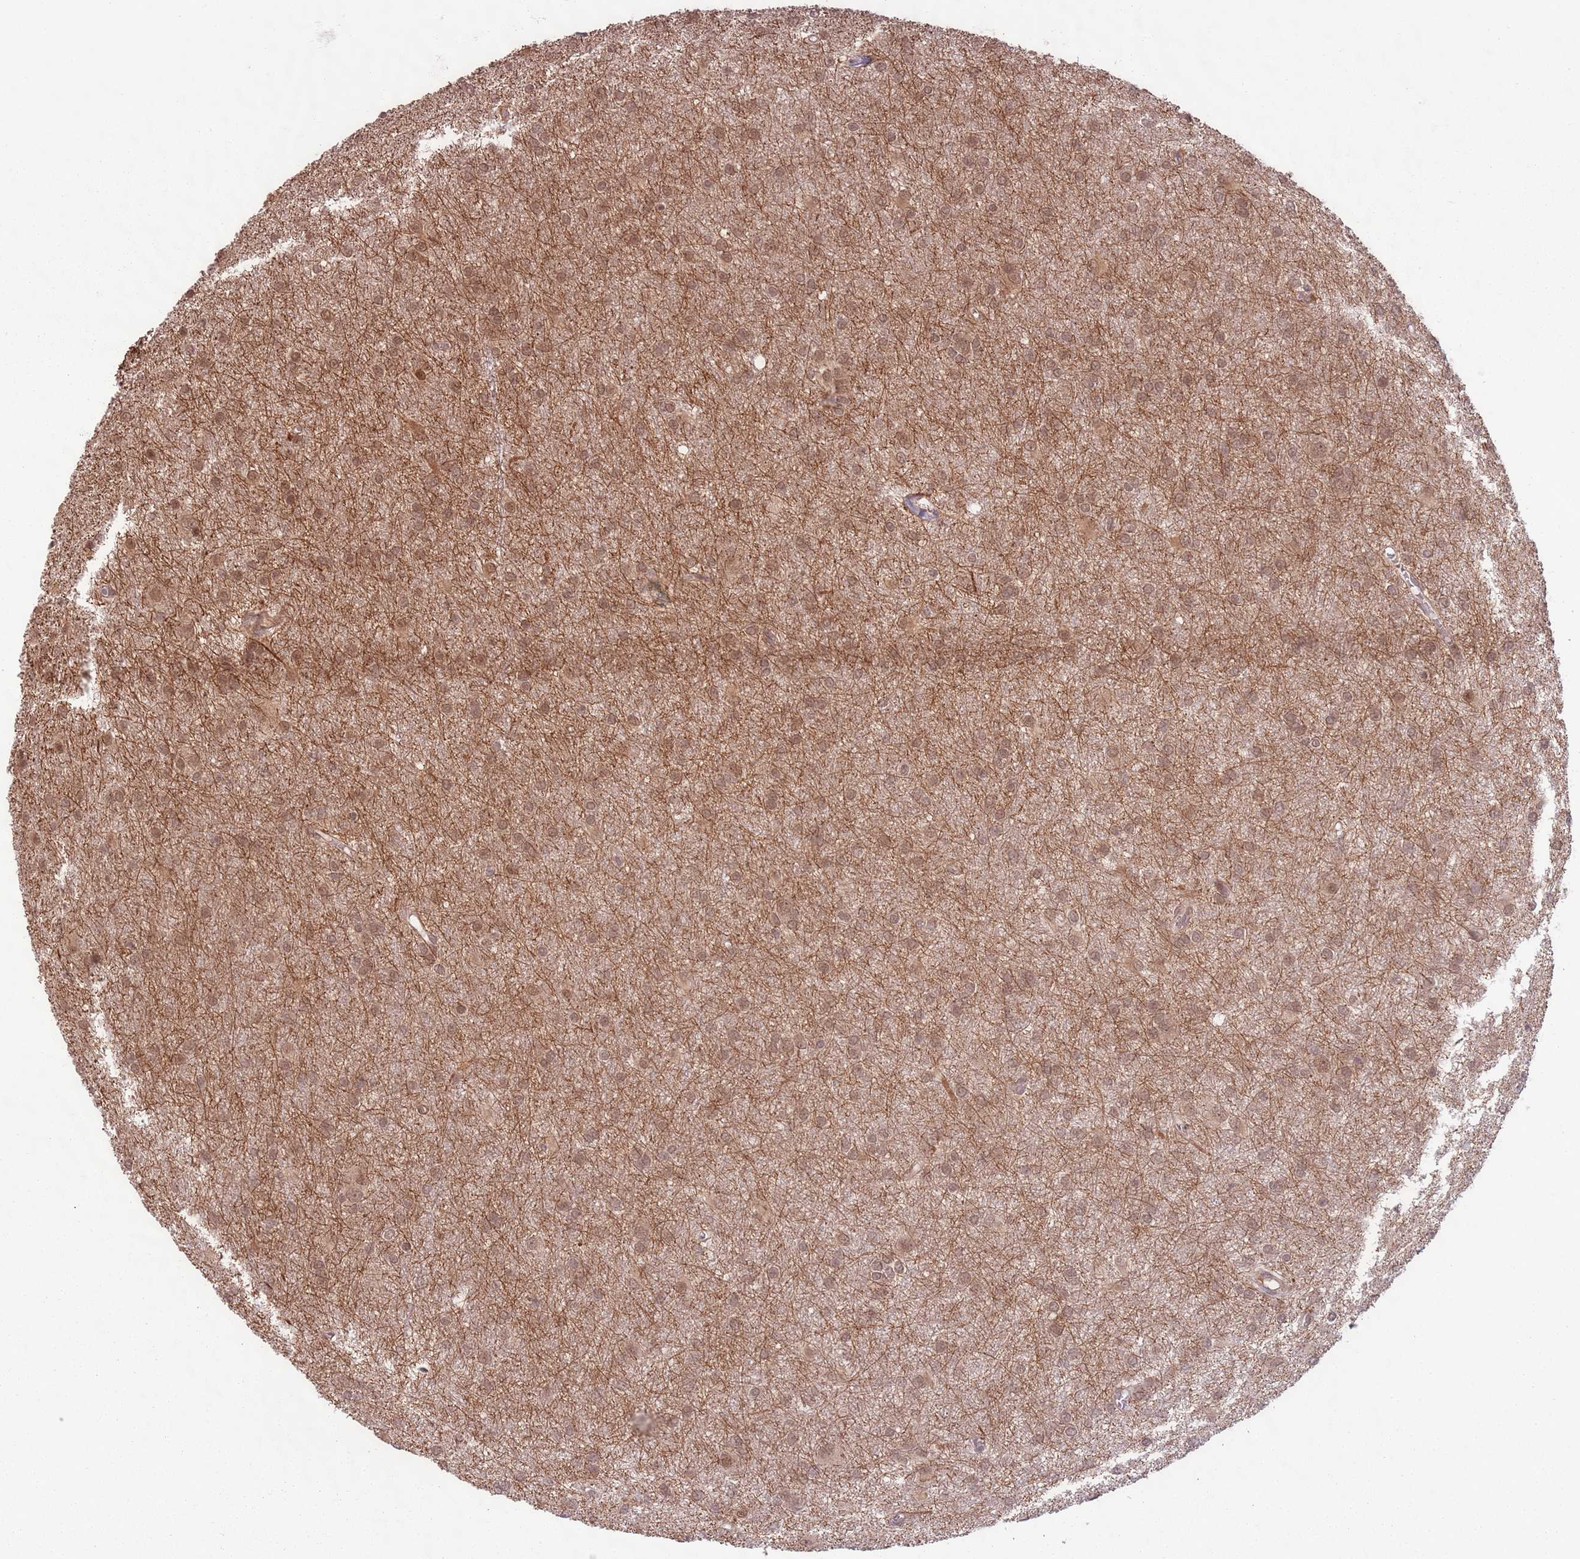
{"staining": {"intensity": "moderate", "quantity": ">75%", "location": "cytoplasmic/membranous,nuclear"}, "tissue": "glioma", "cell_type": "Tumor cells", "image_type": "cancer", "snomed": [{"axis": "morphology", "description": "Glioma, malignant, High grade"}, {"axis": "topography", "description": "Brain"}], "caption": "About >75% of tumor cells in human glioma demonstrate moderate cytoplasmic/membranous and nuclear protein staining as visualized by brown immunohistochemical staining.", "gene": "CCDC154", "patient": {"sex": "female", "age": 50}}